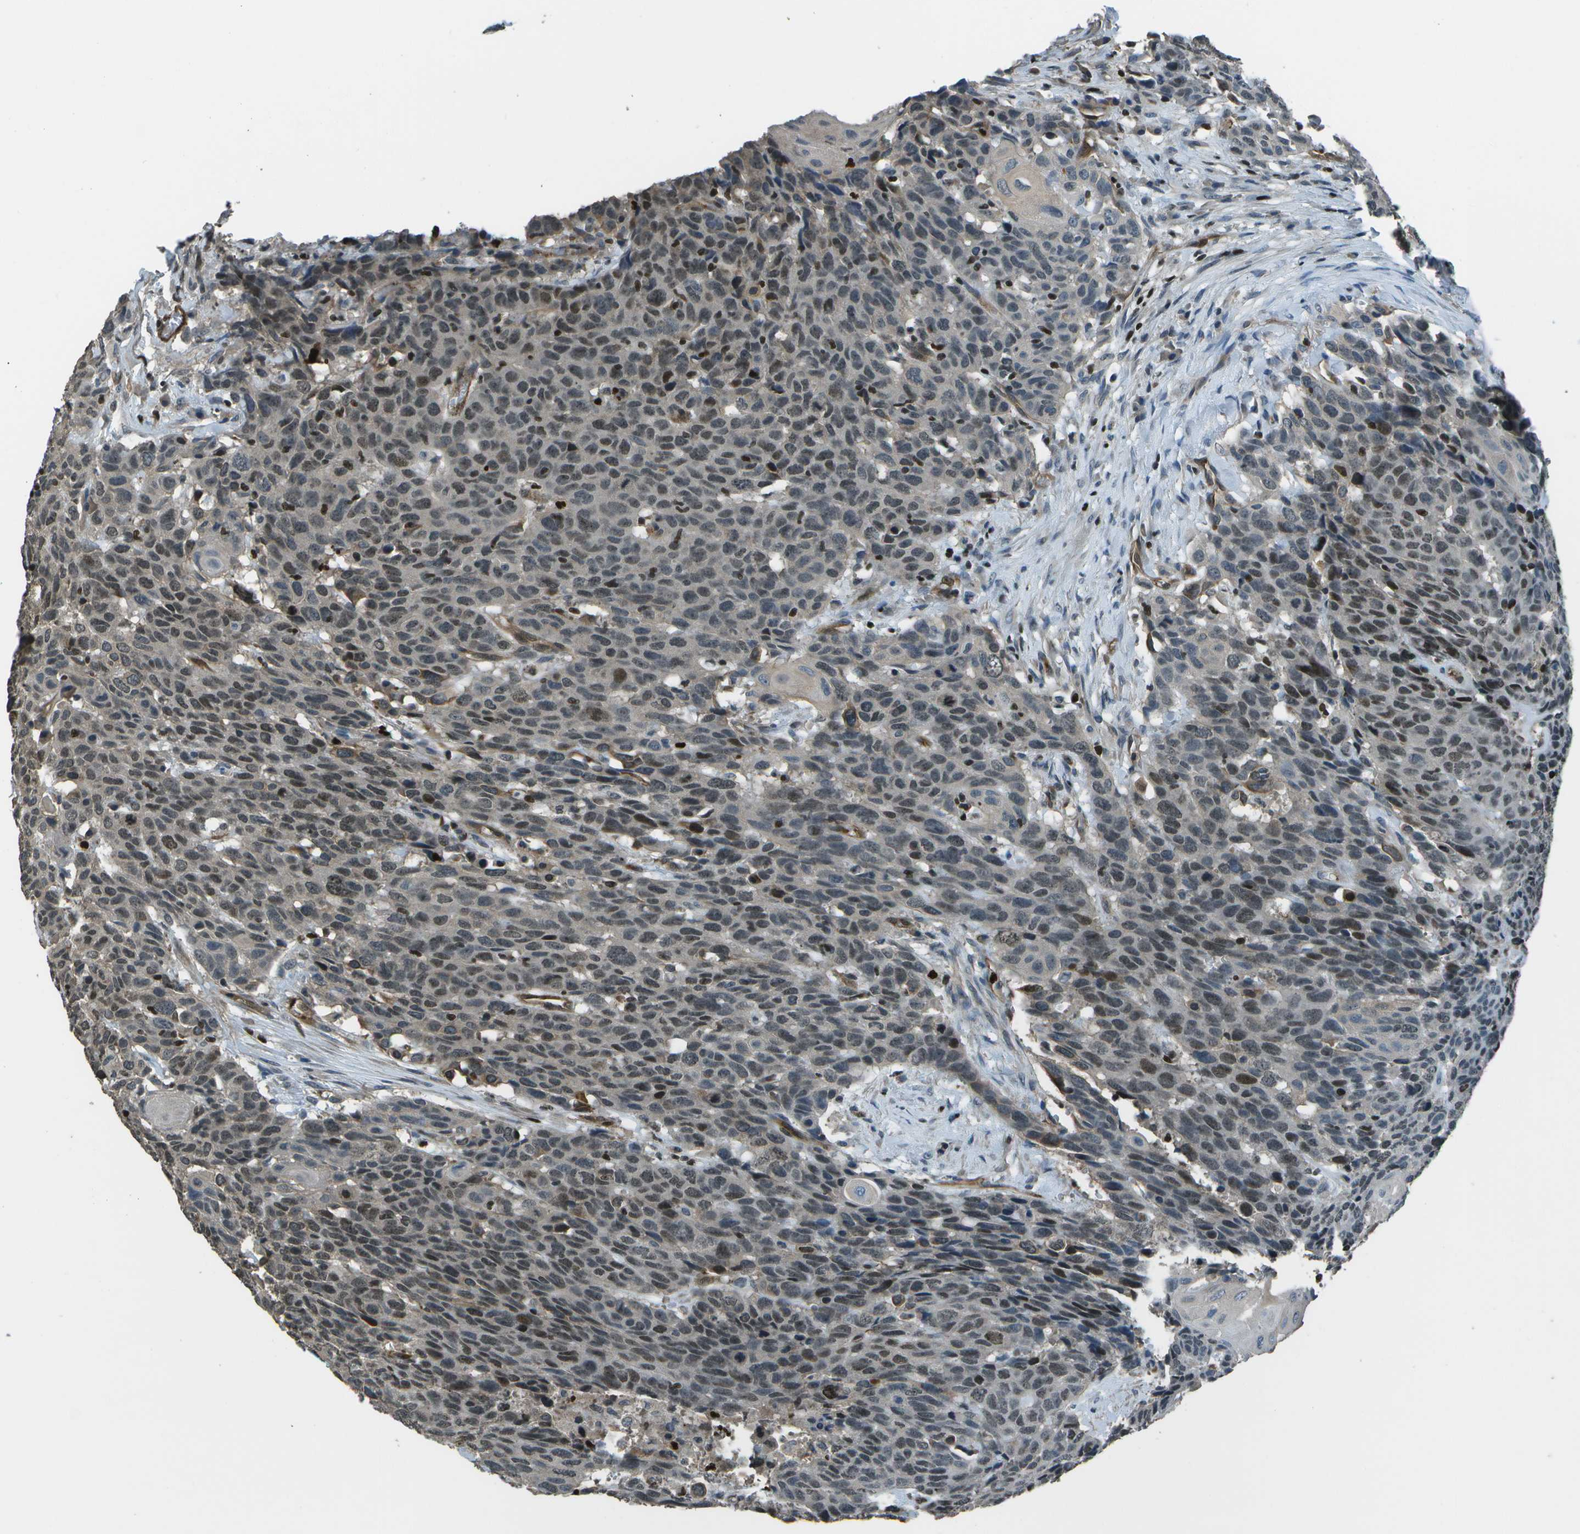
{"staining": {"intensity": "moderate", "quantity": "25%-75%", "location": "nuclear"}, "tissue": "head and neck cancer", "cell_type": "Tumor cells", "image_type": "cancer", "snomed": [{"axis": "morphology", "description": "Squamous cell carcinoma, NOS"}, {"axis": "topography", "description": "Head-Neck"}], "caption": "High-magnification brightfield microscopy of head and neck cancer stained with DAB (3,3'-diaminobenzidine) (brown) and counterstained with hematoxylin (blue). tumor cells exhibit moderate nuclear staining is identified in approximately25%-75% of cells.", "gene": "PDLIM1", "patient": {"sex": "male", "age": 66}}